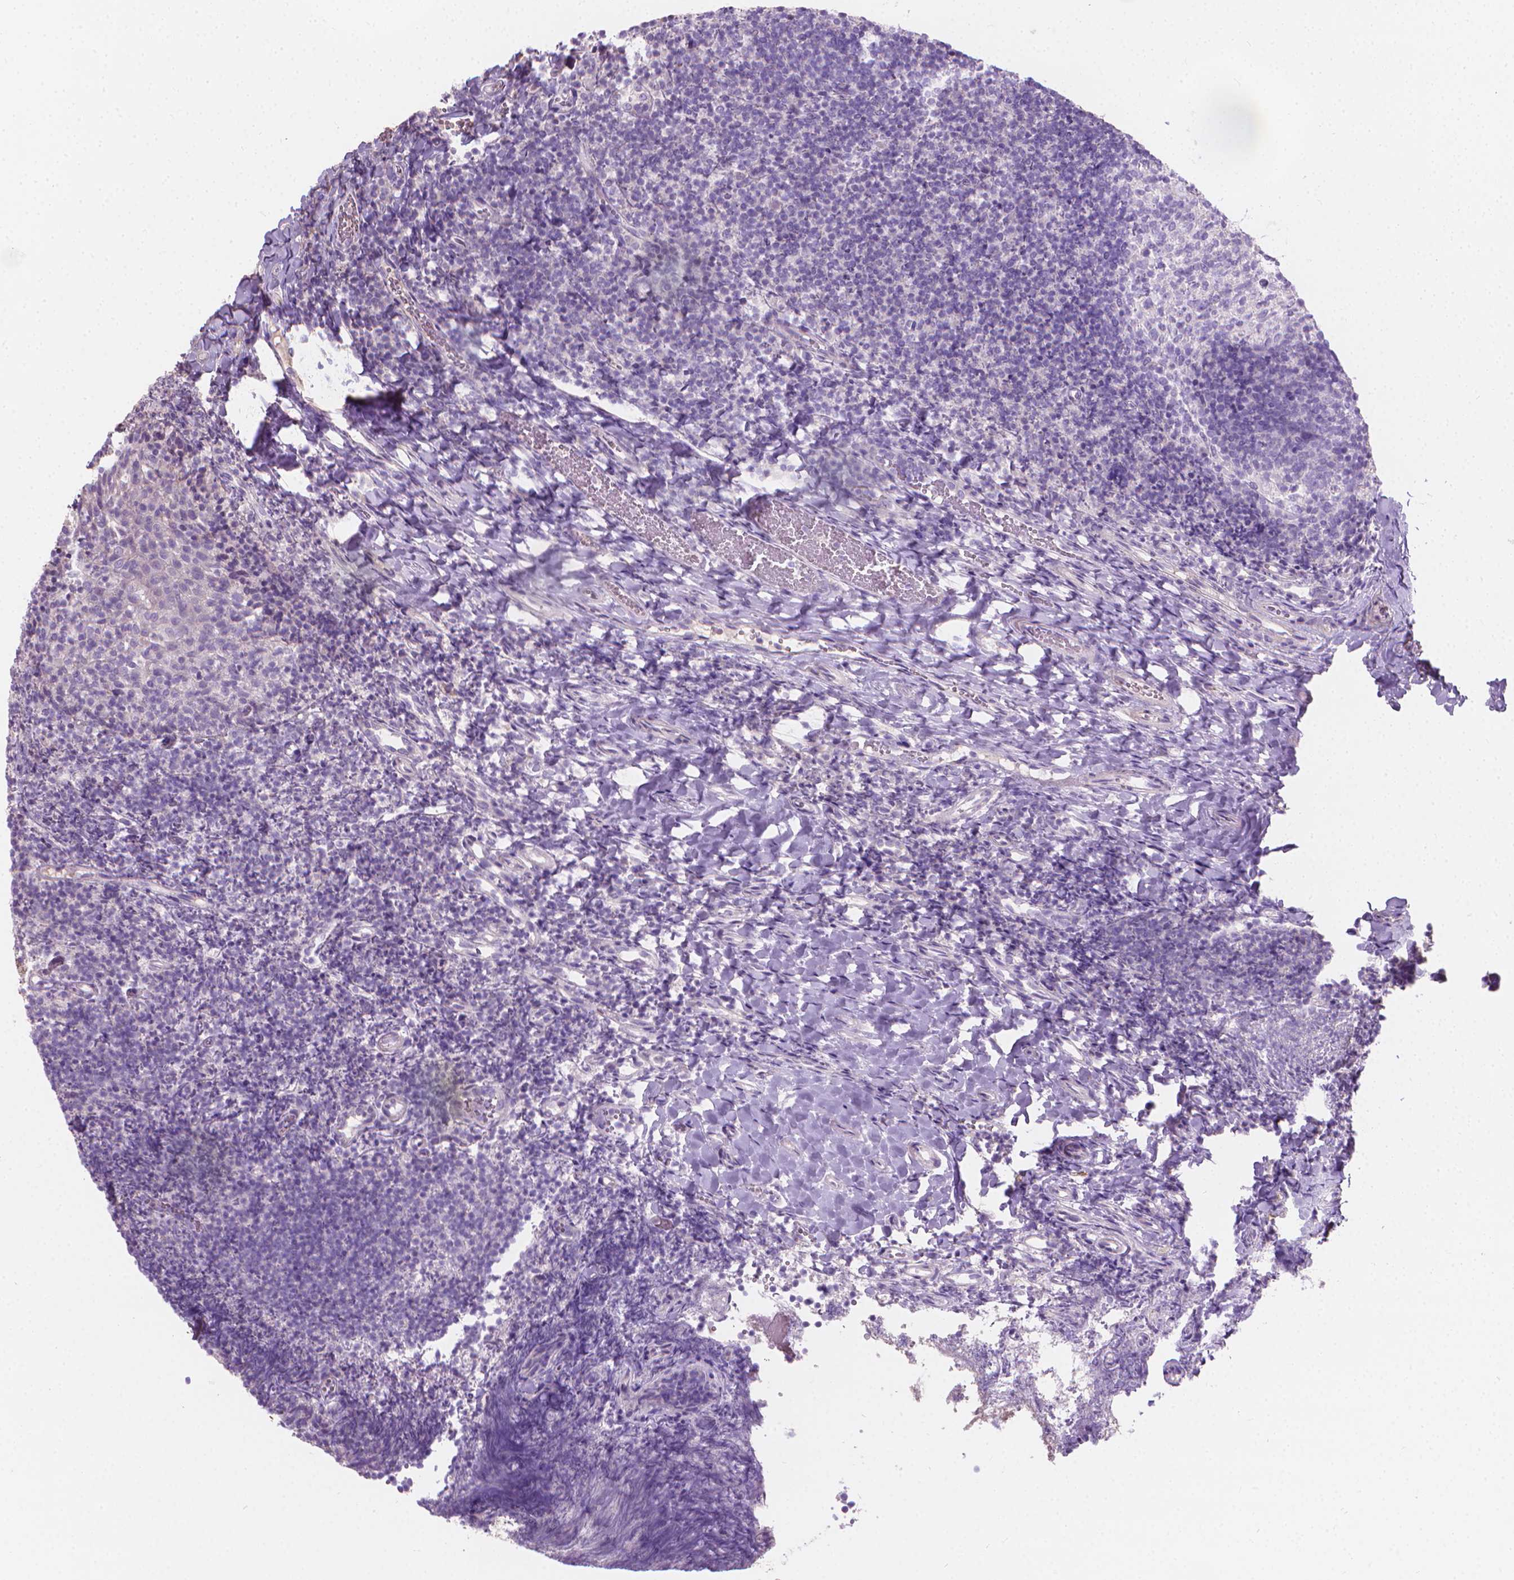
{"staining": {"intensity": "negative", "quantity": "none", "location": "none"}, "tissue": "tonsil", "cell_type": "Germinal center cells", "image_type": "normal", "snomed": [{"axis": "morphology", "description": "Normal tissue, NOS"}, {"axis": "topography", "description": "Tonsil"}], "caption": "Germinal center cells show no significant expression in normal tonsil. The staining is performed using DAB brown chromogen with nuclei counter-stained in using hematoxylin.", "gene": "CABCOCO1", "patient": {"sex": "female", "age": 10}}